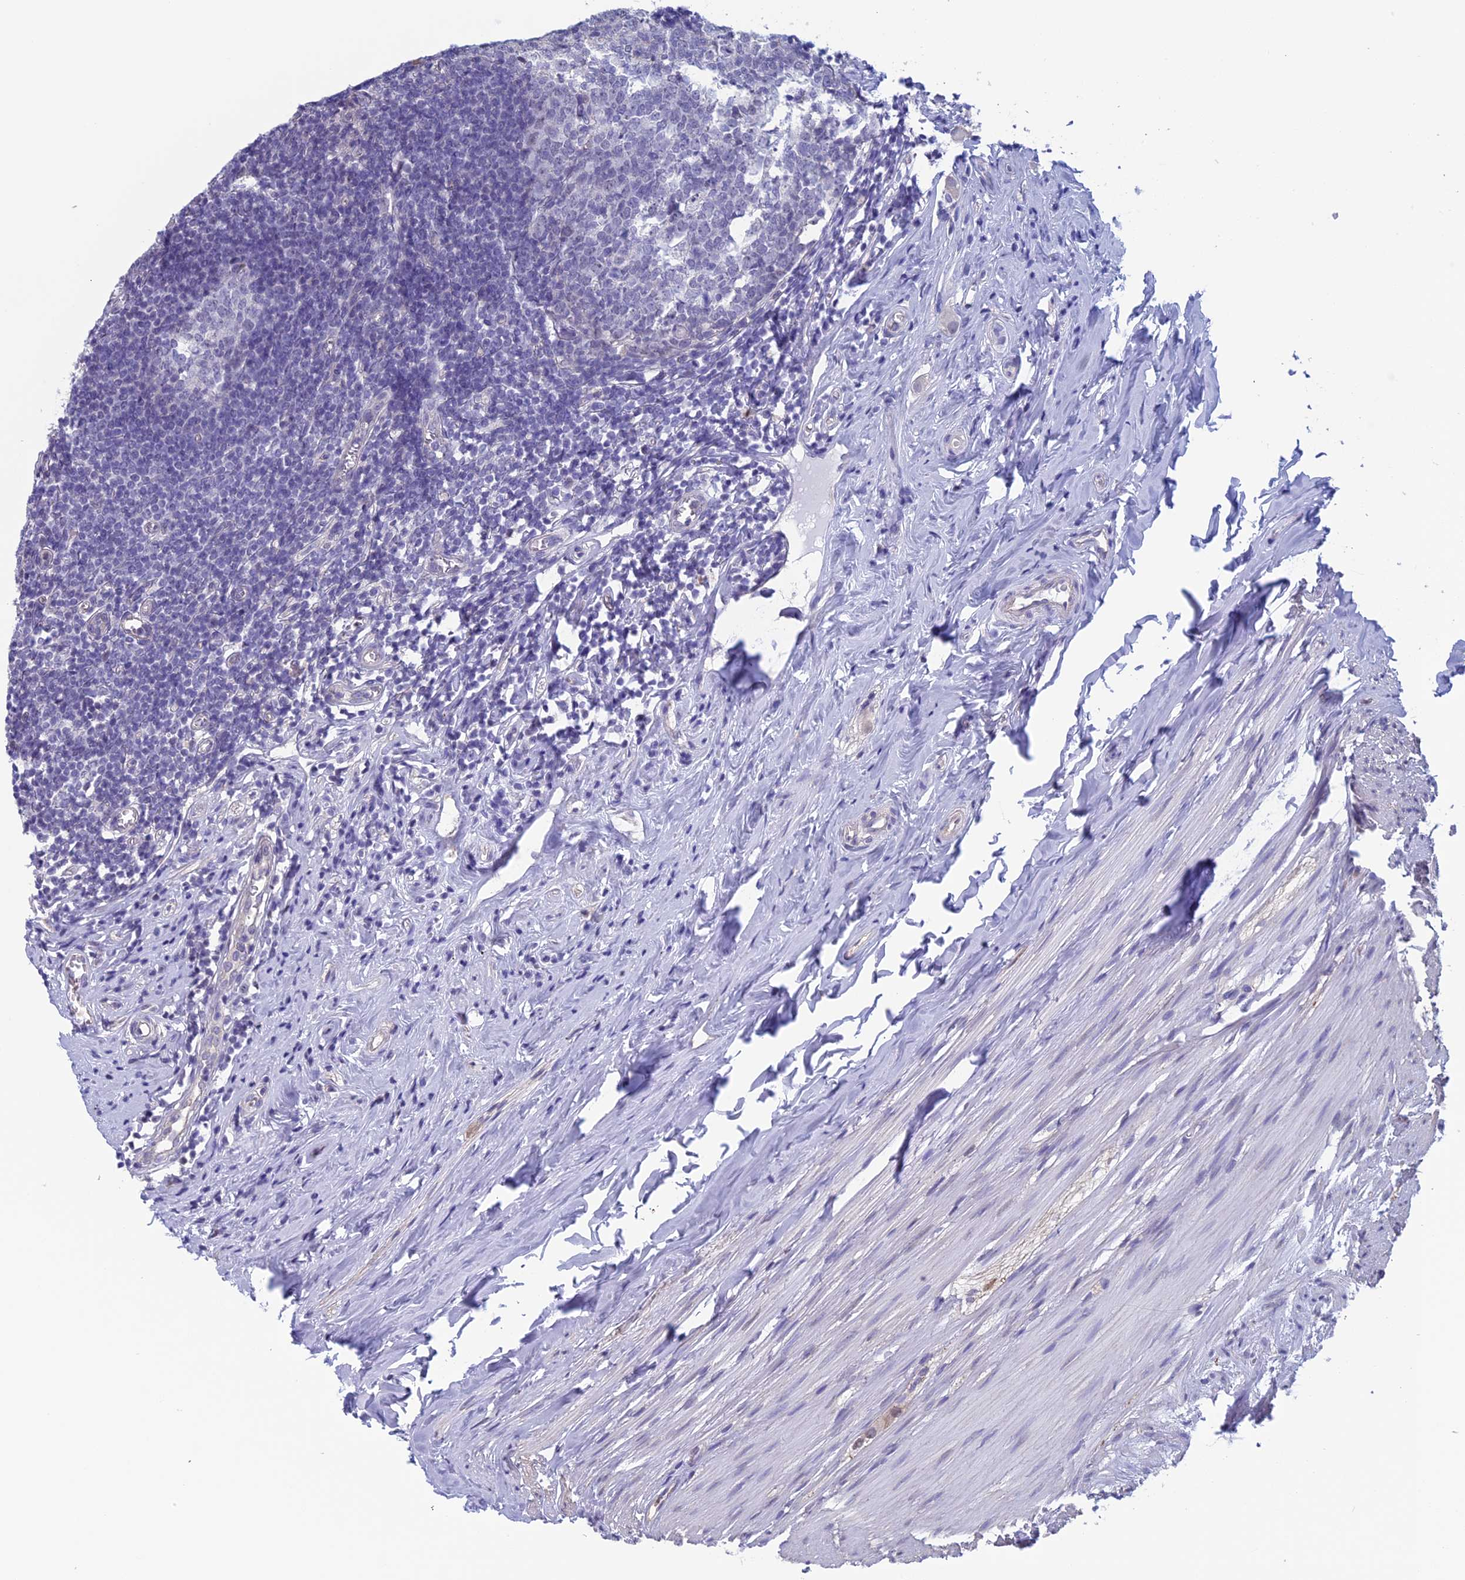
{"staining": {"intensity": "negative", "quantity": "none", "location": "none"}, "tissue": "appendix", "cell_type": "Glandular cells", "image_type": "normal", "snomed": [{"axis": "morphology", "description": "Normal tissue, NOS"}, {"axis": "topography", "description": "Appendix"}], "caption": "High magnification brightfield microscopy of benign appendix stained with DAB (3,3'-diaminobenzidine) (brown) and counterstained with hematoxylin (blue): glandular cells show no significant positivity.", "gene": "SLC1A6", "patient": {"sex": "female", "age": 51}}